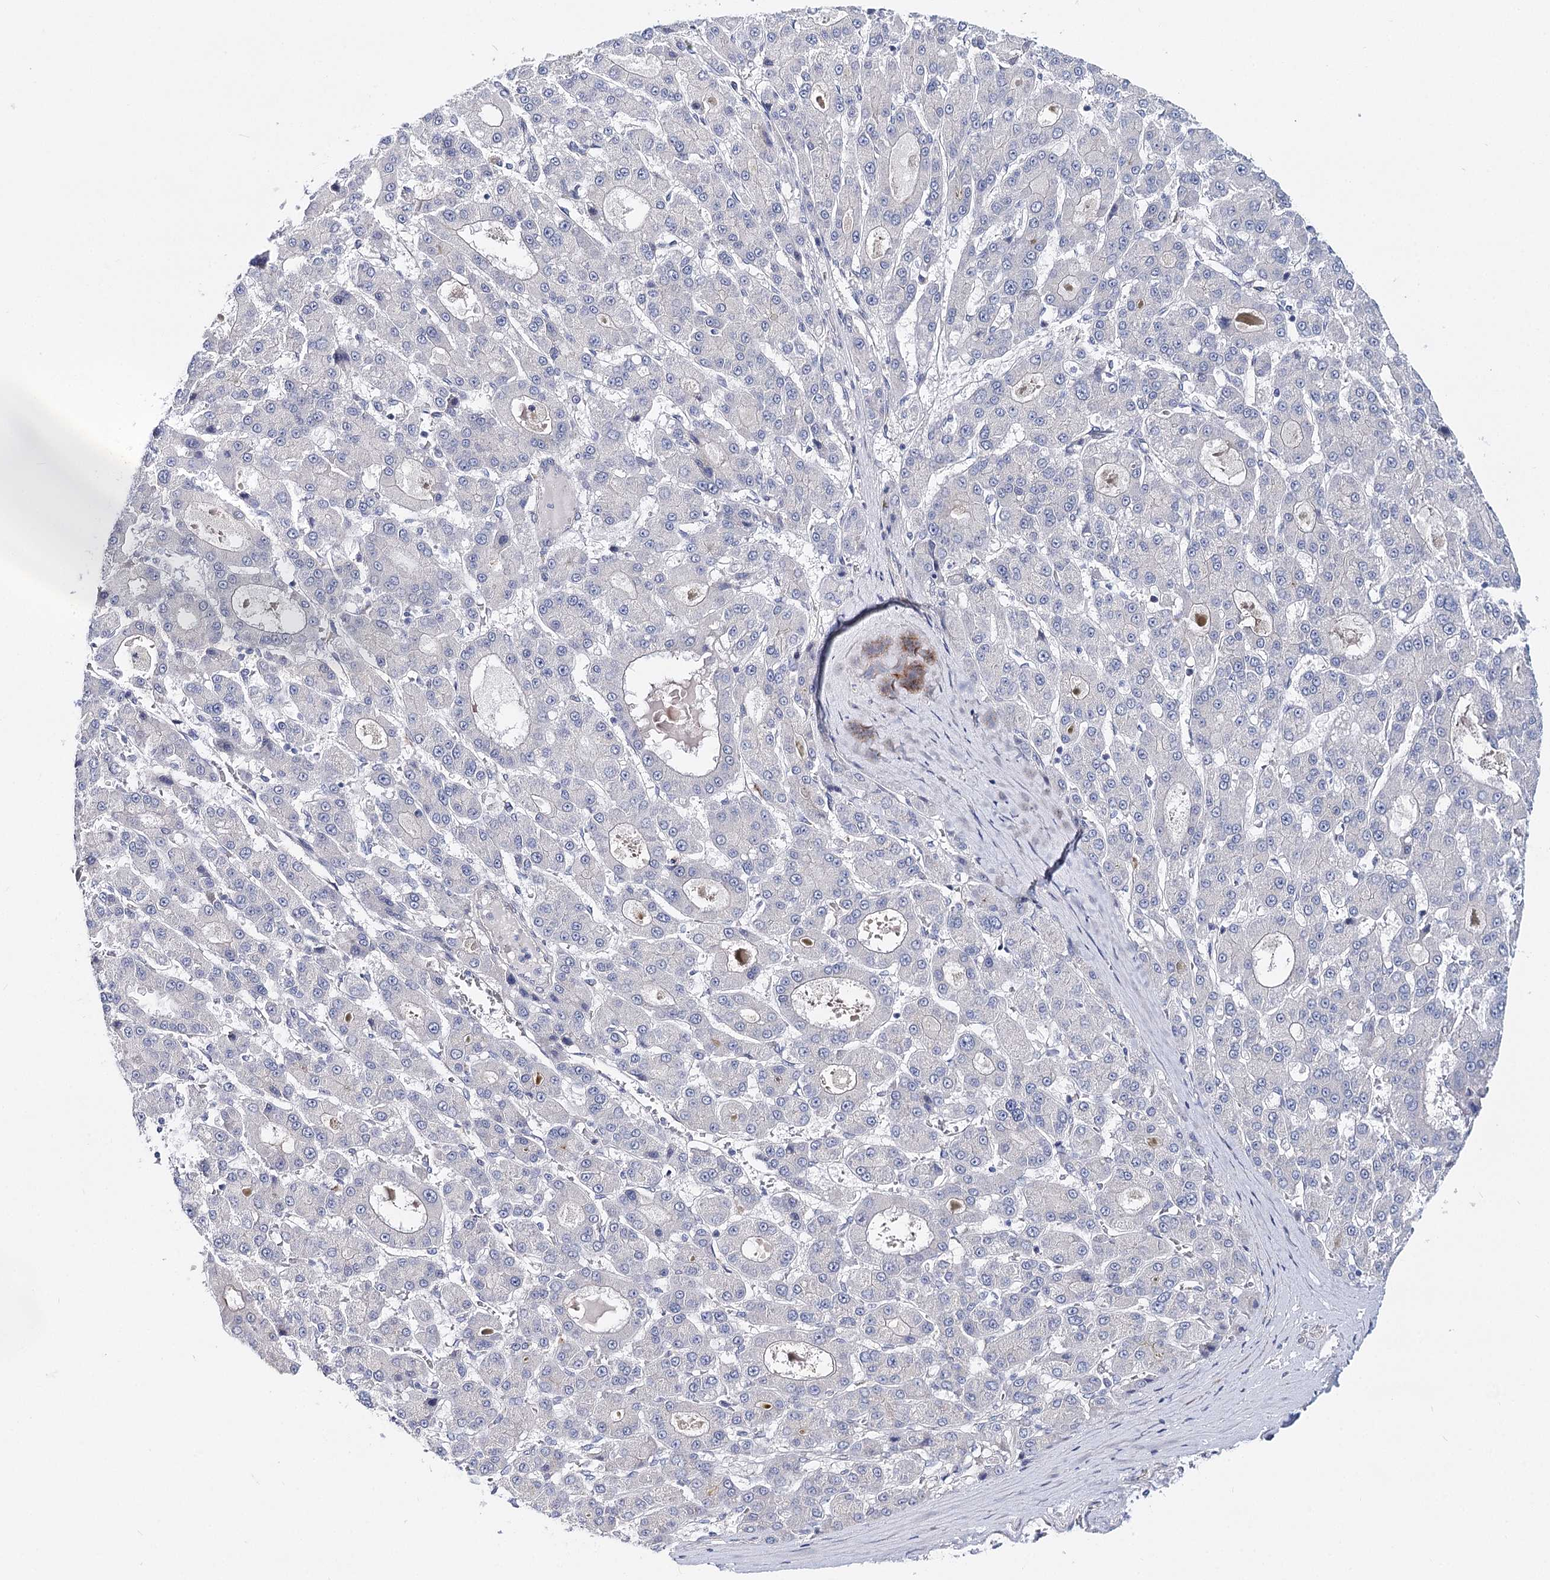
{"staining": {"intensity": "negative", "quantity": "none", "location": "none"}, "tissue": "liver cancer", "cell_type": "Tumor cells", "image_type": "cancer", "snomed": [{"axis": "morphology", "description": "Carcinoma, Hepatocellular, NOS"}, {"axis": "topography", "description": "Liver"}], "caption": "Photomicrograph shows no protein positivity in tumor cells of liver cancer (hepatocellular carcinoma) tissue.", "gene": "TEX12", "patient": {"sex": "male", "age": 70}}